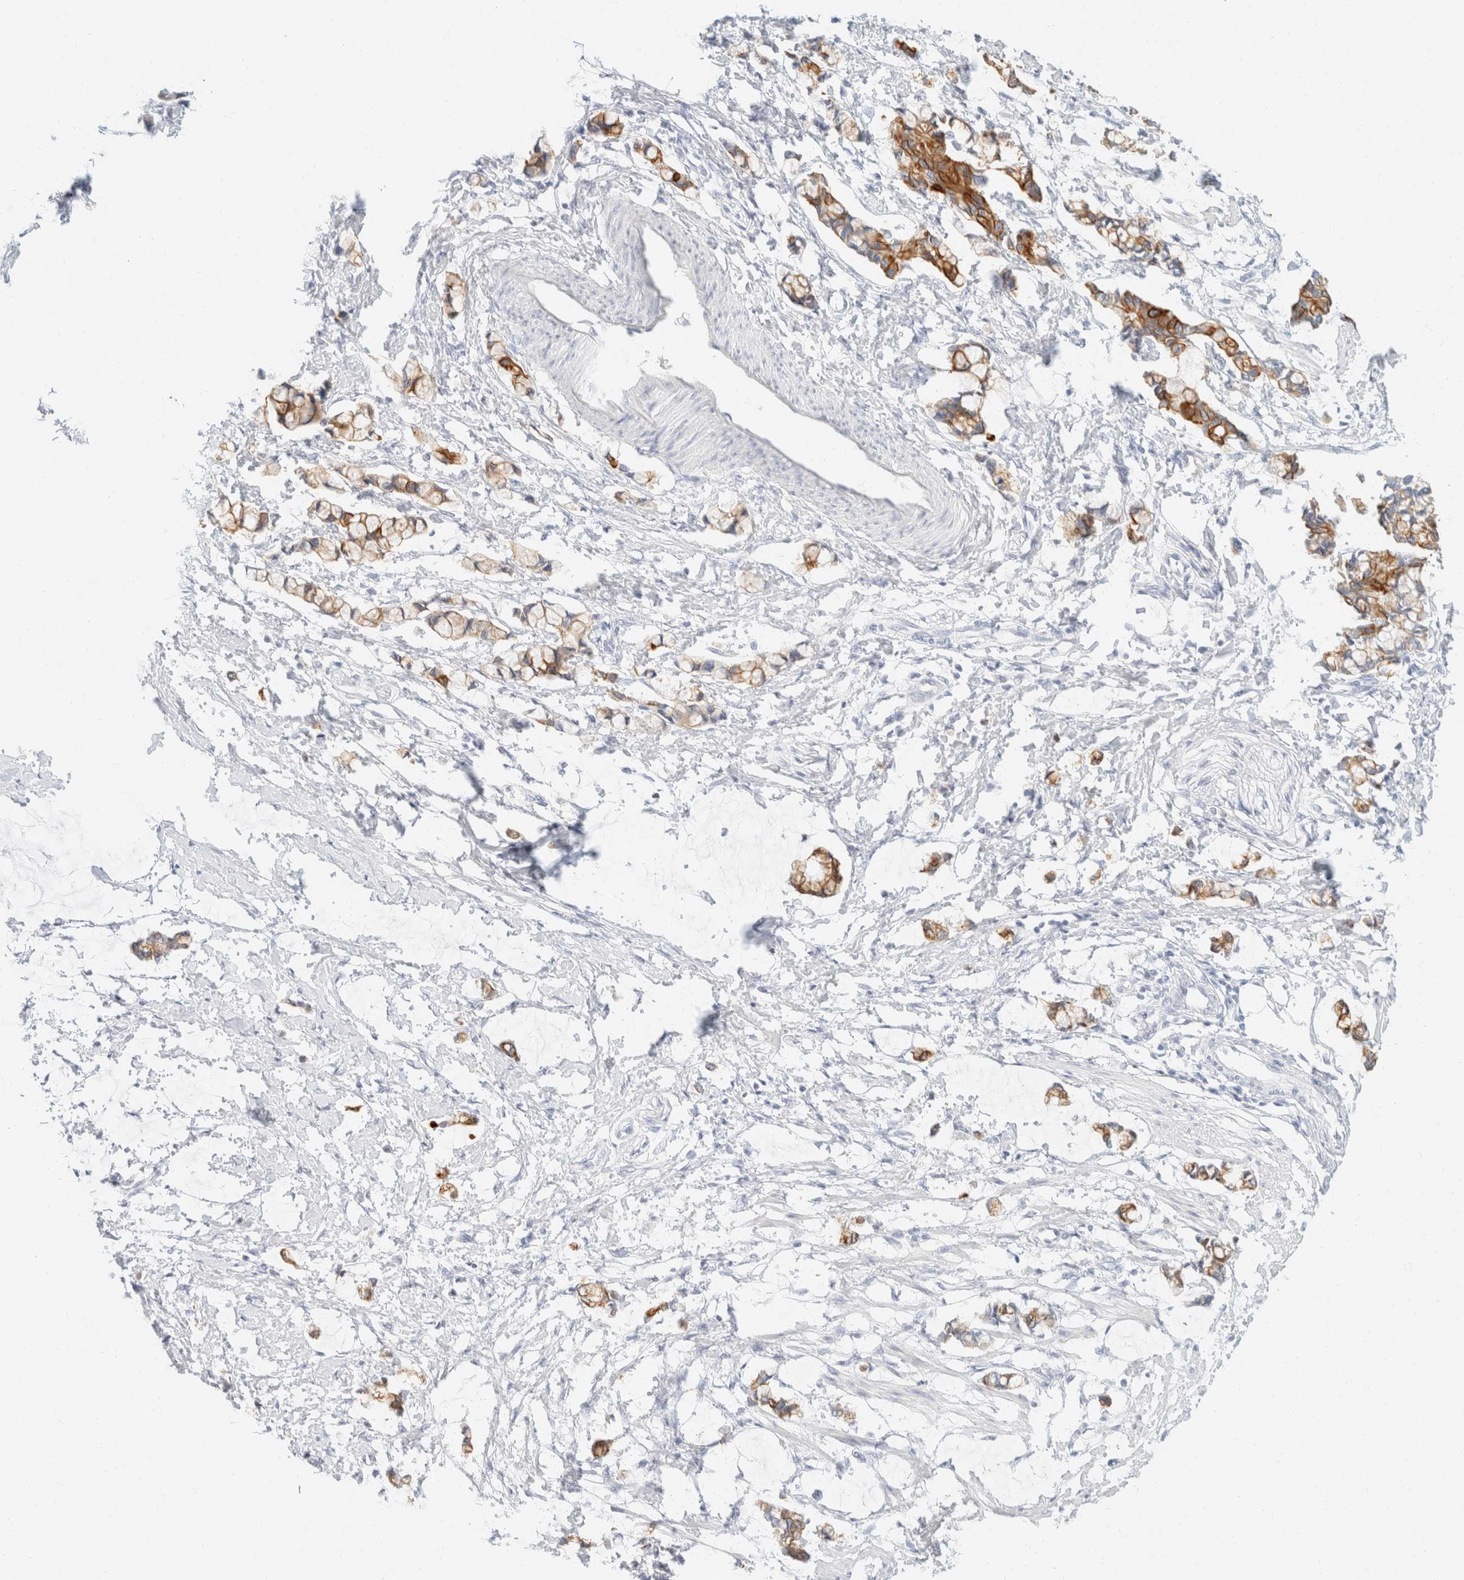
{"staining": {"intensity": "negative", "quantity": "none", "location": "none"}, "tissue": "smooth muscle", "cell_type": "Smooth muscle cells", "image_type": "normal", "snomed": [{"axis": "morphology", "description": "Normal tissue, NOS"}, {"axis": "morphology", "description": "Adenocarcinoma, NOS"}, {"axis": "topography", "description": "Smooth muscle"}, {"axis": "topography", "description": "Colon"}], "caption": "This histopathology image is of unremarkable smooth muscle stained with immunohistochemistry to label a protein in brown with the nuclei are counter-stained blue. There is no staining in smooth muscle cells.", "gene": "KRT20", "patient": {"sex": "male", "age": 14}}